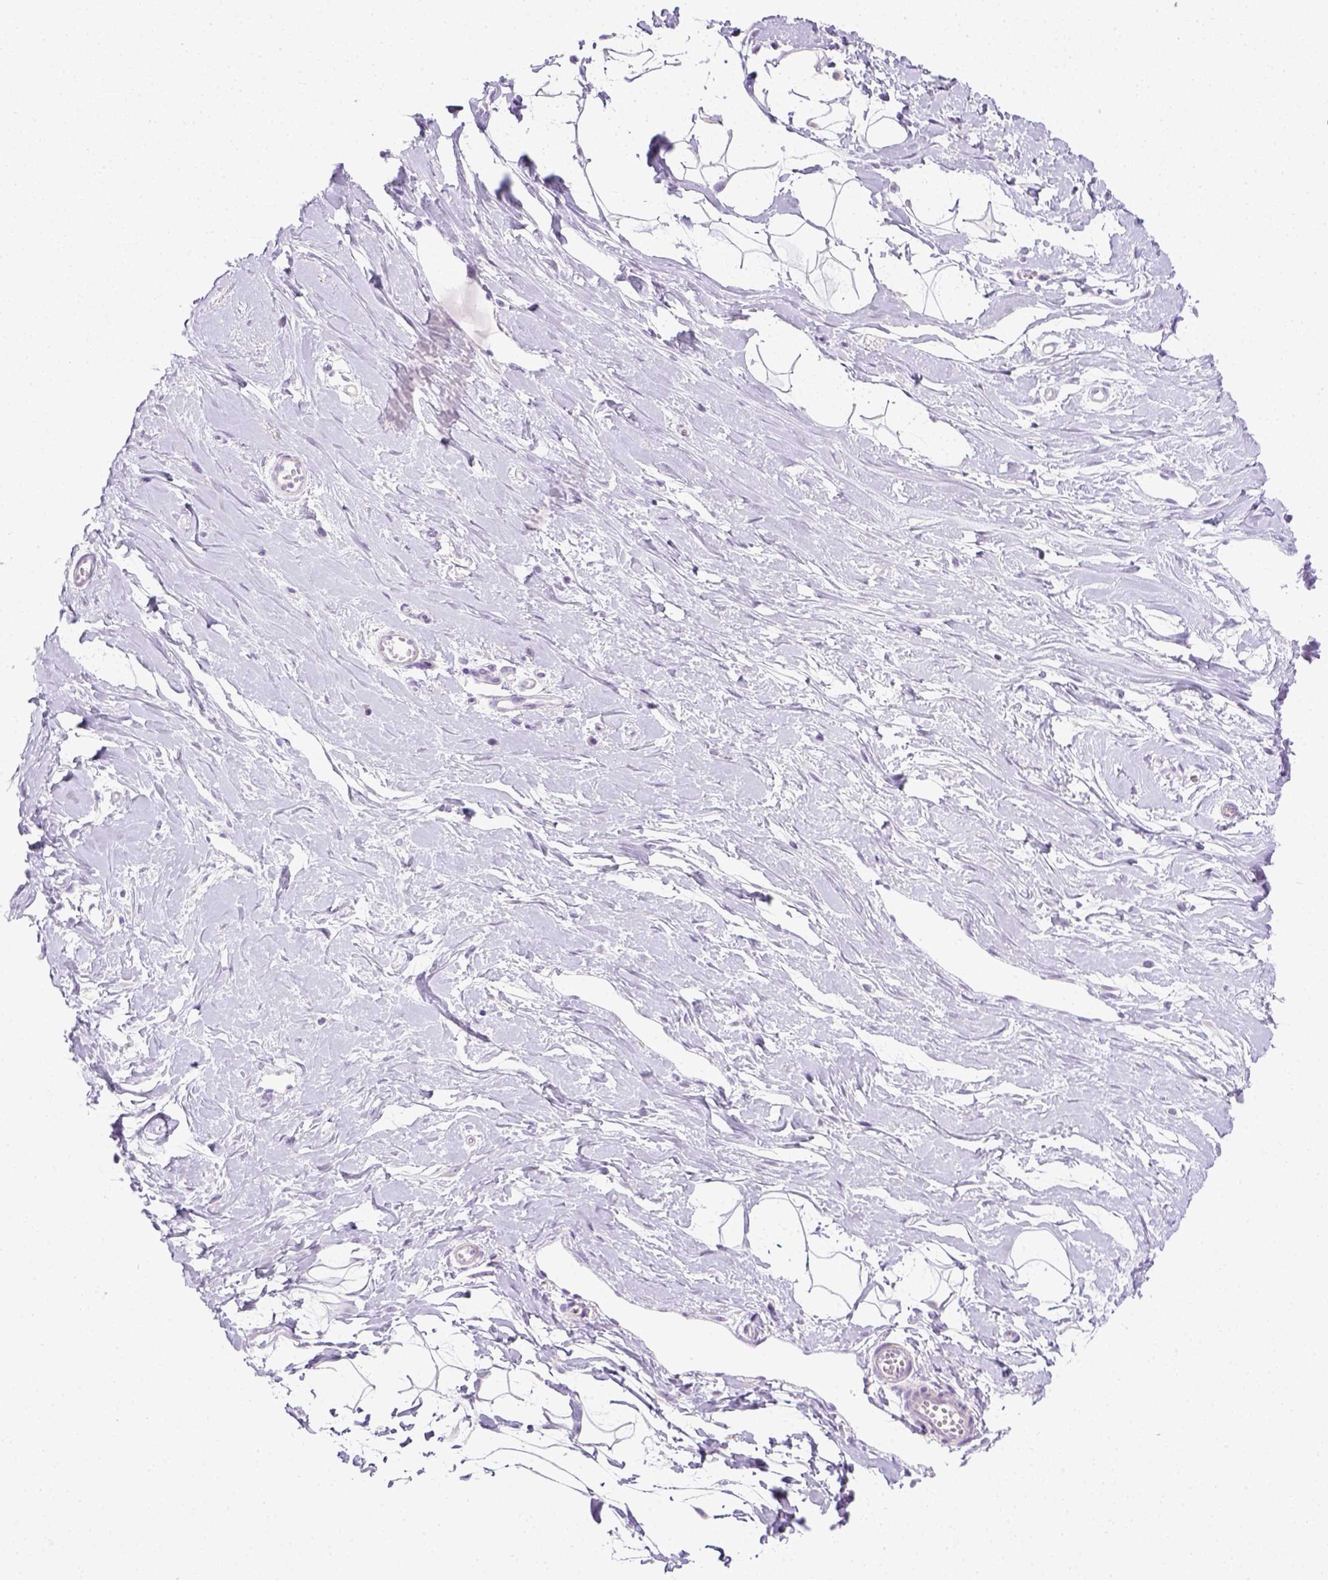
{"staining": {"intensity": "negative", "quantity": "none", "location": "none"}, "tissue": "breast", "cell_type": "Adipocytes", "image_type": "normal", "snomed": [{"axis": "morphology", "description": "Normal tissue, NOS"}, {"axis": "topography", "description": "Breast"}], "caption": "High magnification brightfield microscopy of normal breast stained with DAB (brown) and counterstained with hematoxylin (blue): adipocytes show no significant positivity. (Immunohistochemistry (ihc), brightfield microscopy, high magnification).", "gene": "LGSN", "patient": {"sex": "female", "age": 49}}